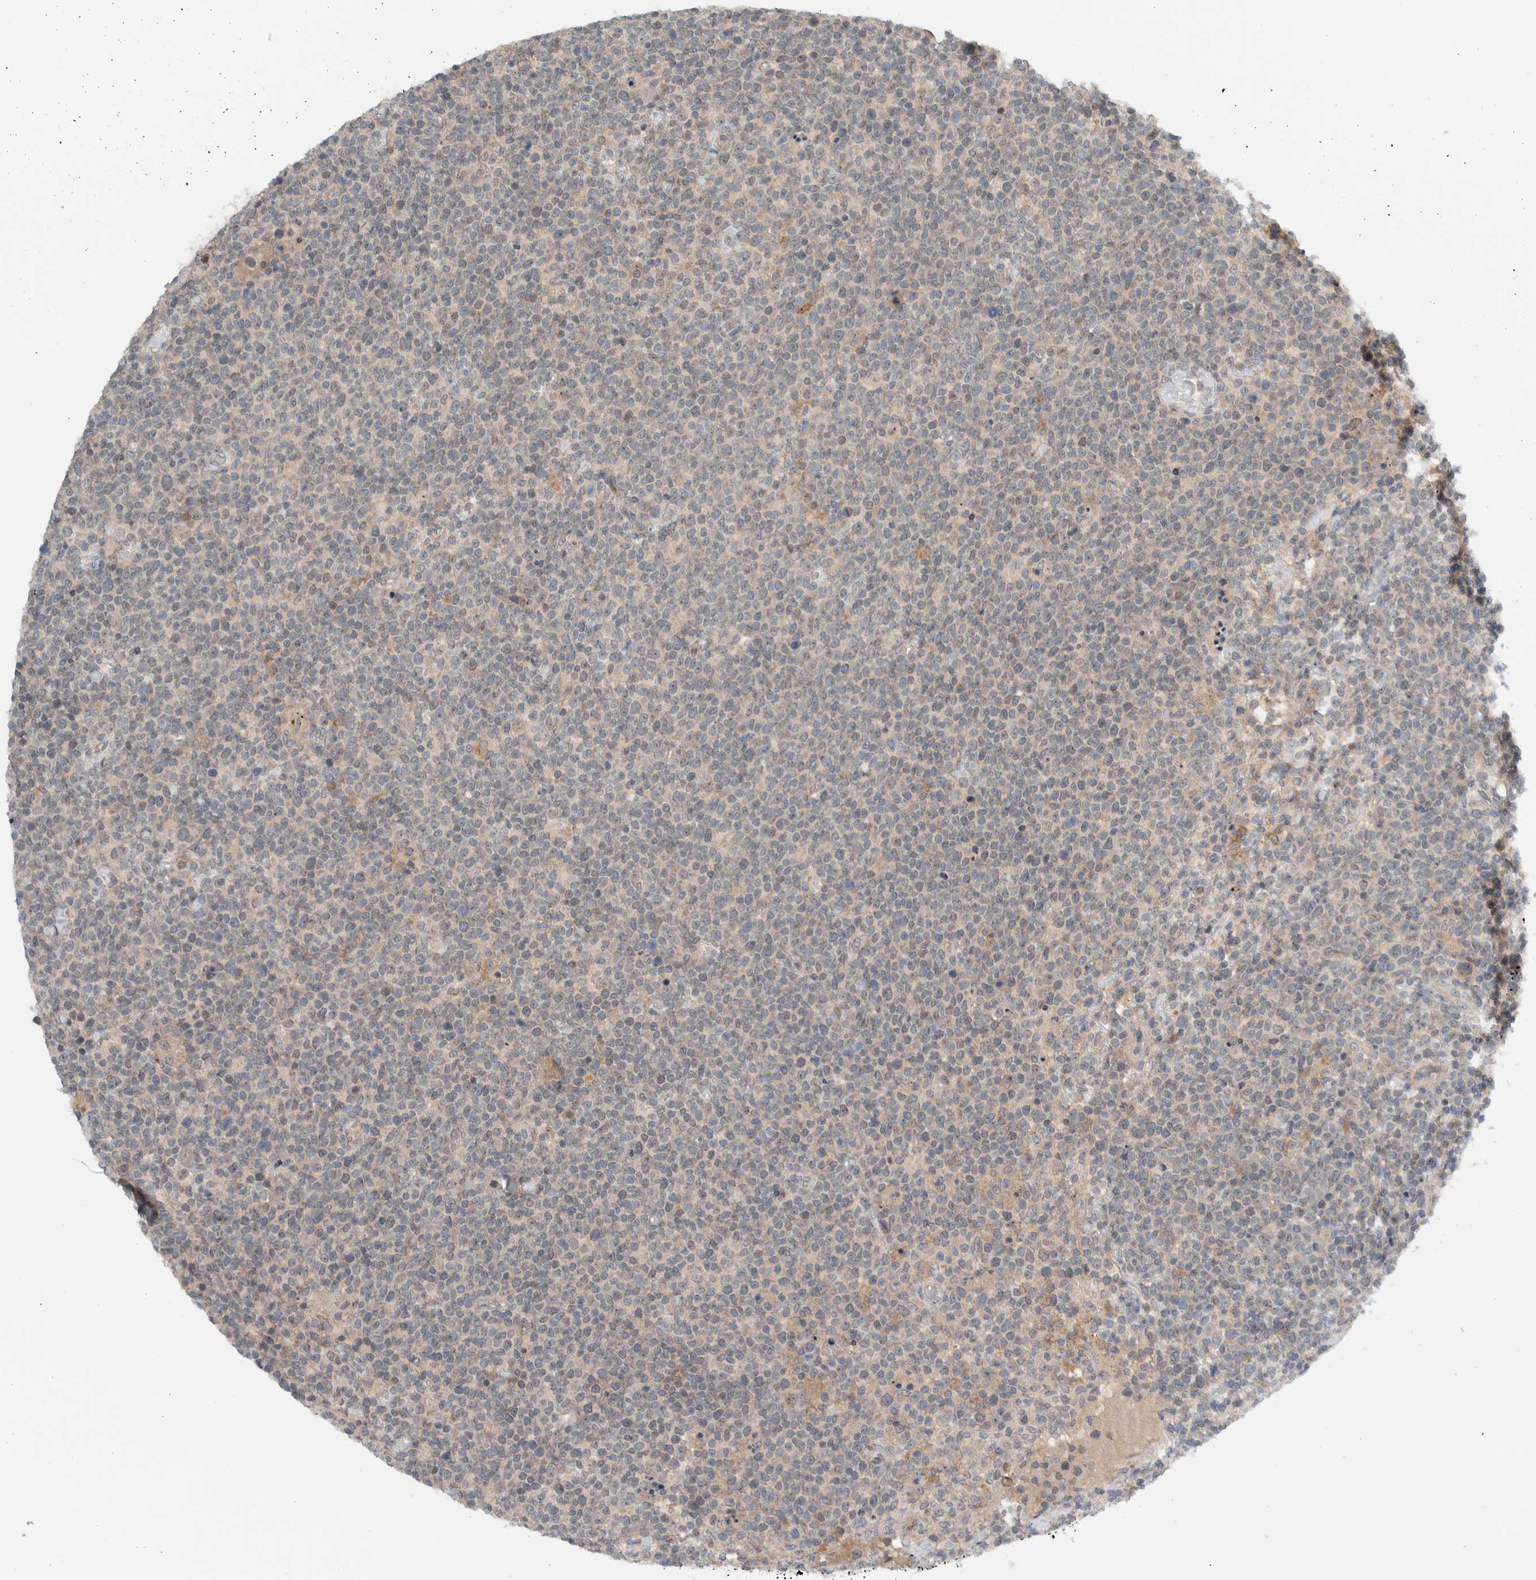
{"staining": {"intensity": "weak", "quantity": "<25%", "location": "cytoplasmic/membranous"}, "tissue": "lymphoma", "cell_type": "Tumor cells", "image_type": "cancer", "snomed": [{"axis": "morphology", "description": "Malignant lymphoma, non-Hodgkin's type, High grade"}, {"axis": "topography", "description": "Lymph node"}], "caption": "IHC photomicrograph of lymphoma stained for a protein (brown), which shows no positivity in tumor cells.", "gene": "MPRIP", "patient": {"sex": "male", "age": 61}}